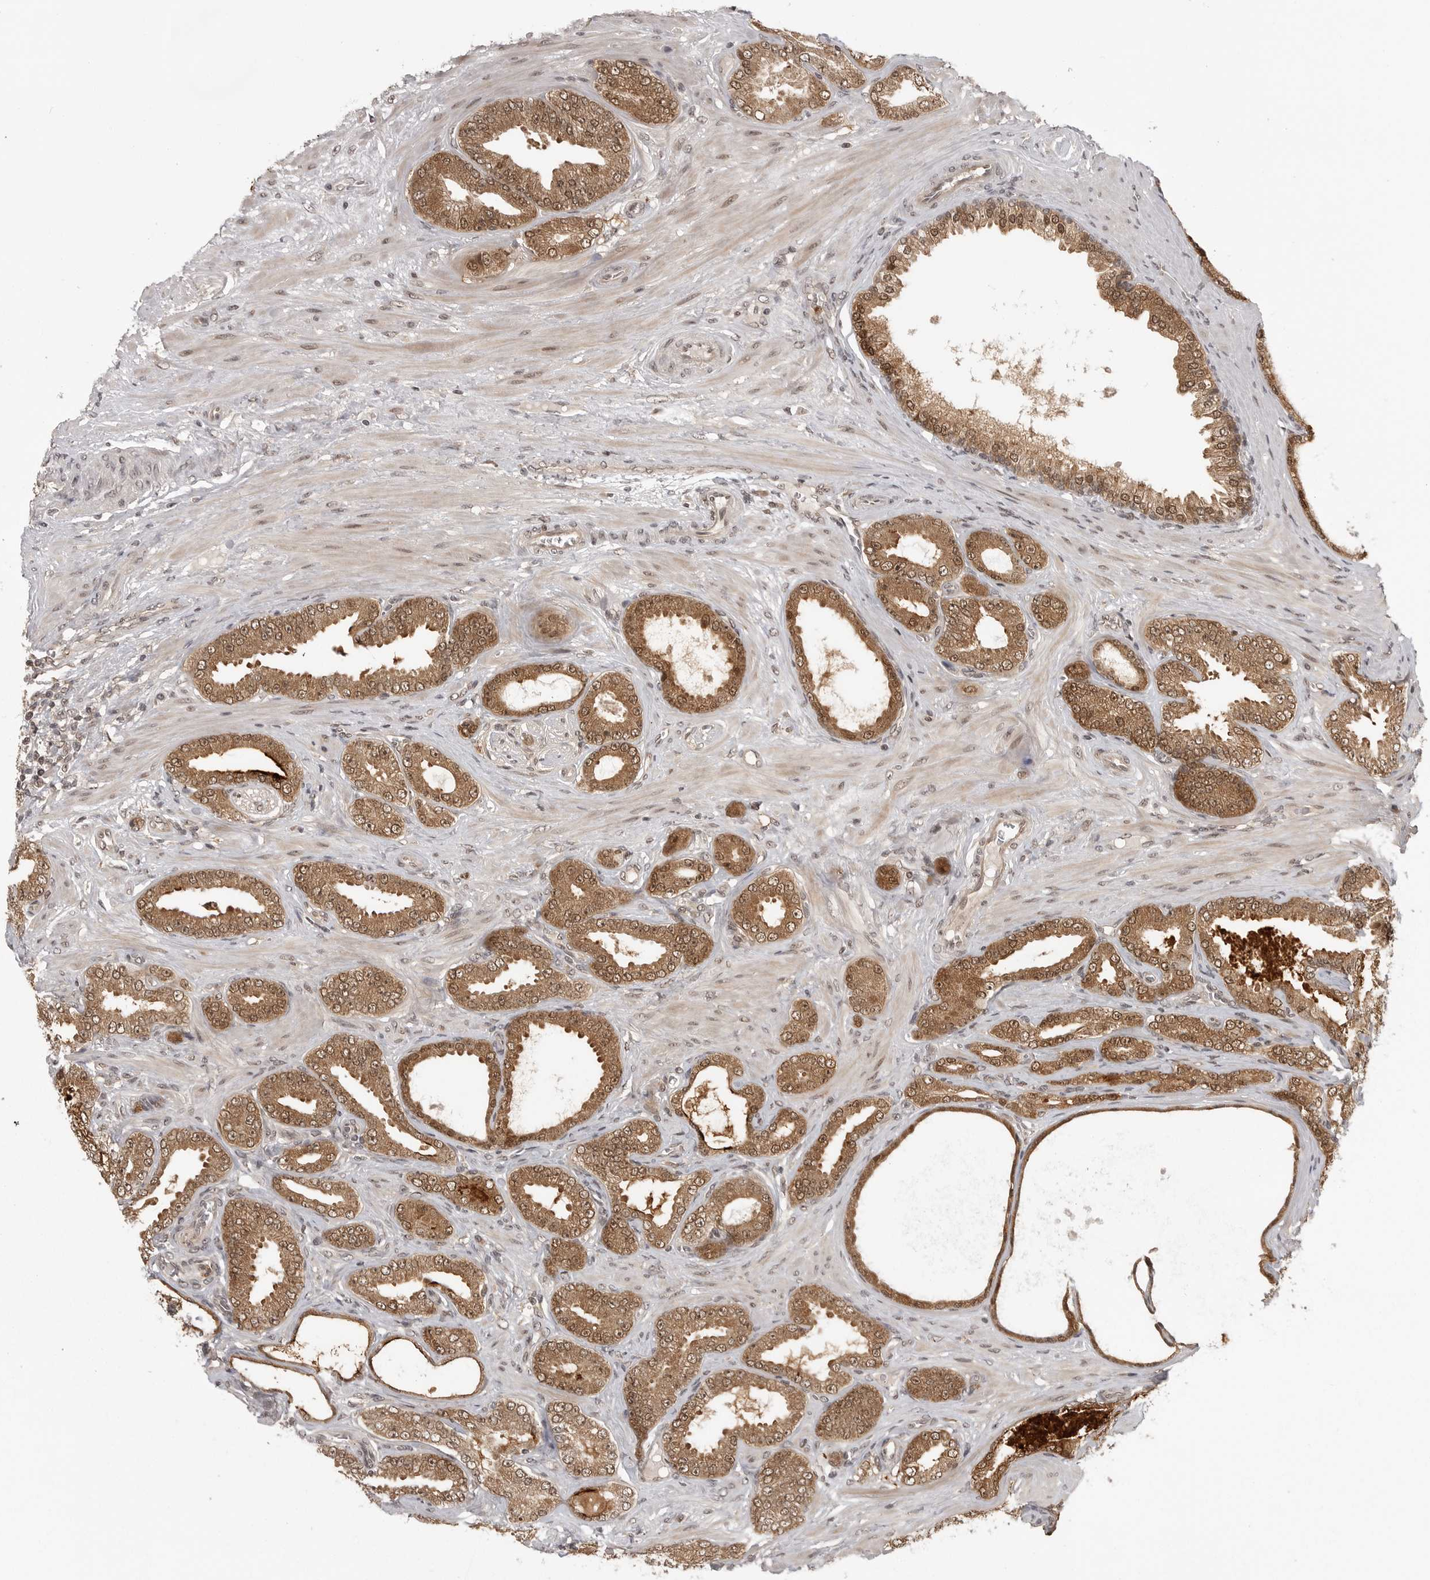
{"staining": {"intensity": "moderate", "quantity": ">75%", "location": "cytoplasmic/membranous,nuclear"}, "tissue": "prostate cancer", "cell_type": "Tumor cells", "image_type": "cancer", "snomed": [{"axis": "morphology", "description": "Adenocarcinoma, Low grade"}, {"axis": "topography", "description": "Prostate"}], "caption": "IHC micrograph of neoplastic tissue: prostate low-grade adenocarcinoma stained using immunohistochemistry demonstrates medium levels of moderate protein expression localized specifically in the cytoplasmic/membranous and nuclear of tumor cells, appearing as a cytoplasmic/membranous and nuclear brown color.", "gene": "PEG3", "patient": {"sex": "male", "age": 63}}